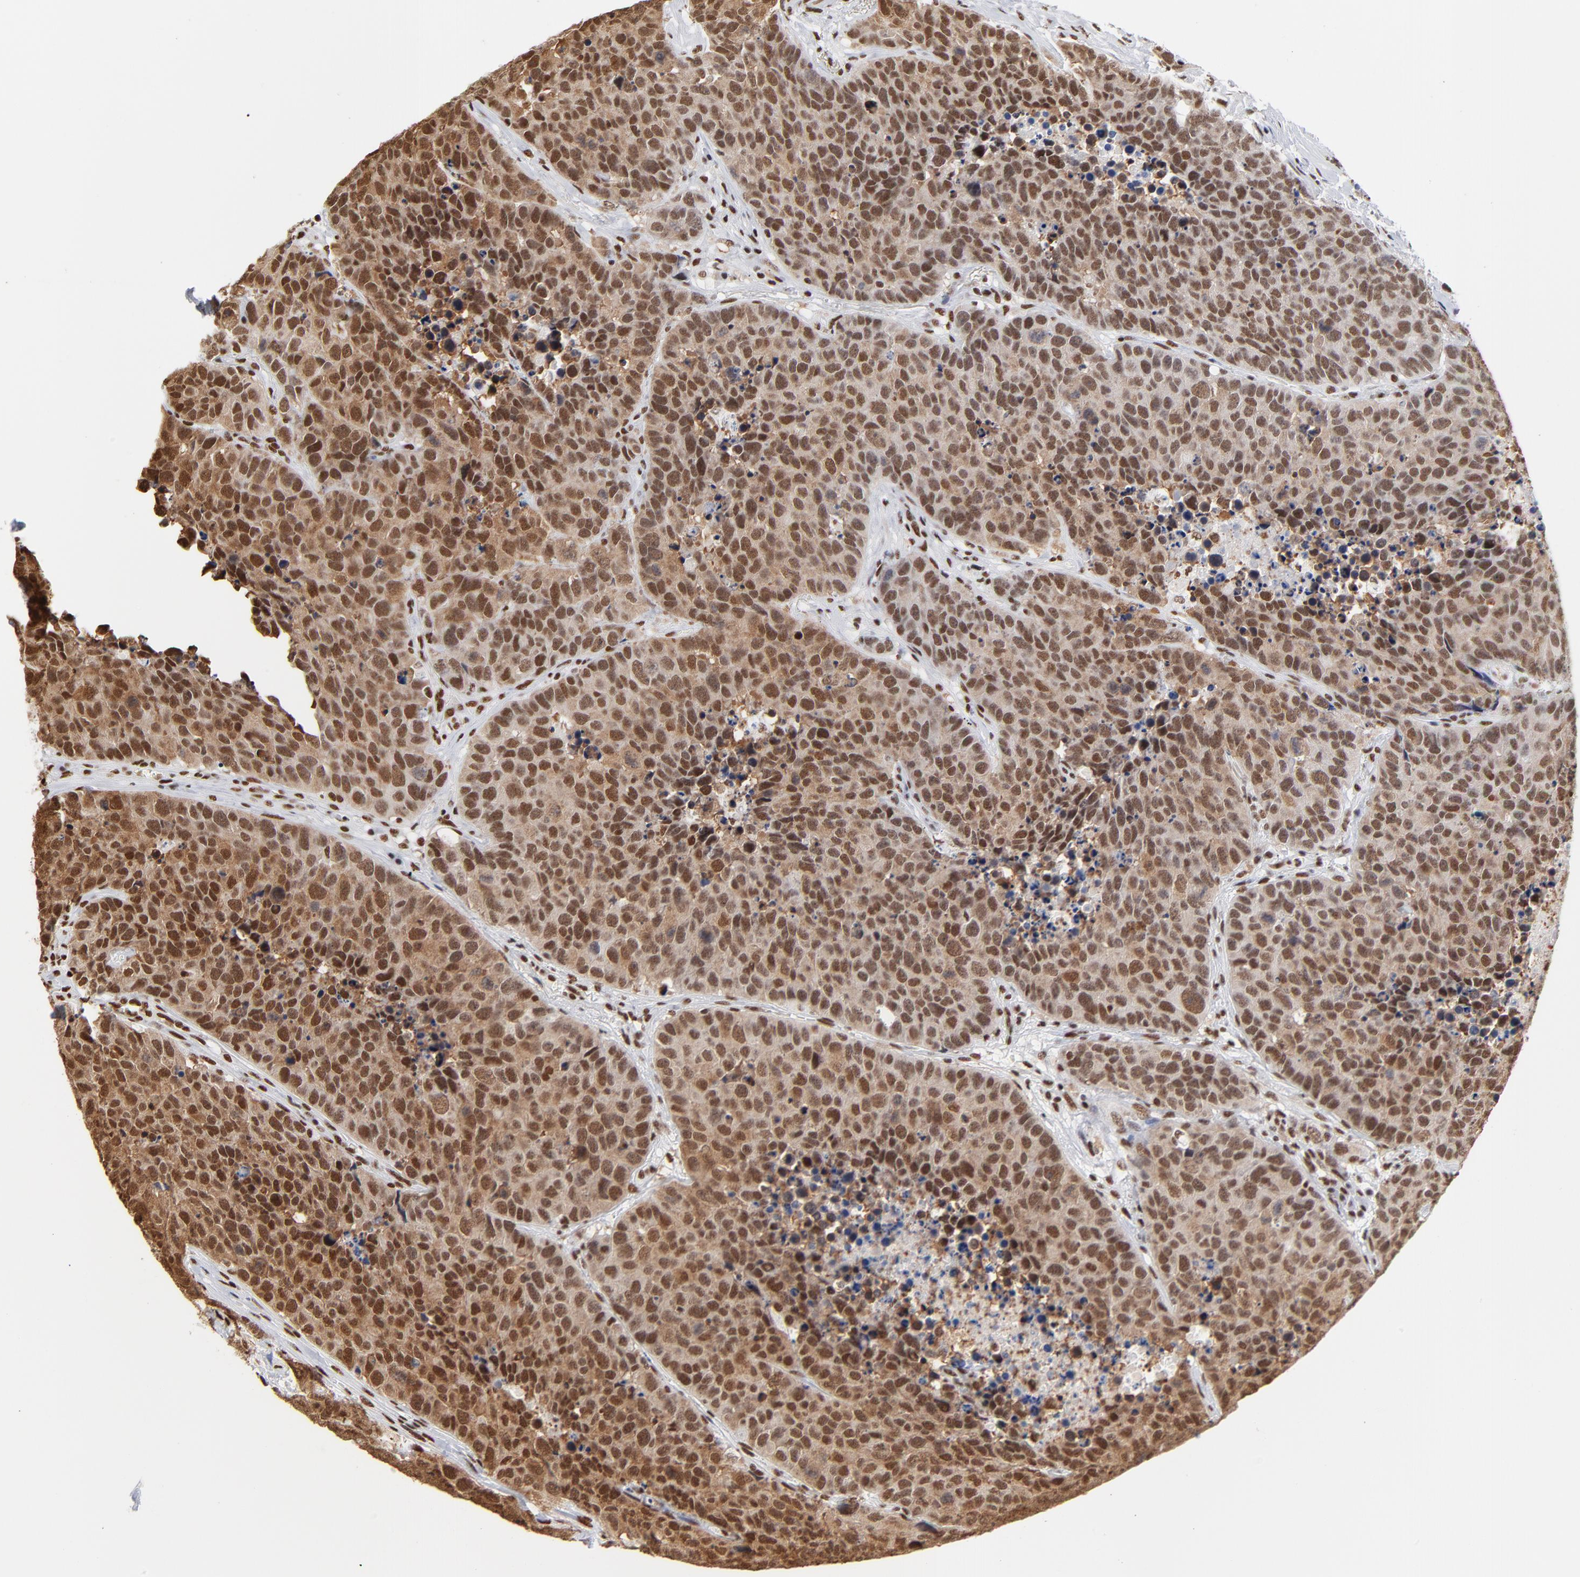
{"staining": {"intensity": "strong", "quantity": ">75%", "location": "cytoplasmic/membranous,nuclear"}, "tissue": "carcinoid", "cell_type": "Tumor cells", "image_type": "cancer", "snomed": [{"axis": "morphology", "description": "Carcinoid, malignant, NOS"}, {"axis": "topography", "description": "Lung"}], "caption": "Strong cytoplasmic/membranous and nuclear expression for a protein is identified in about >75% of tumor cells of carcinoid using IHC.", "gene": "CREB1", "patient": {"sex": "male", "age": 60}}